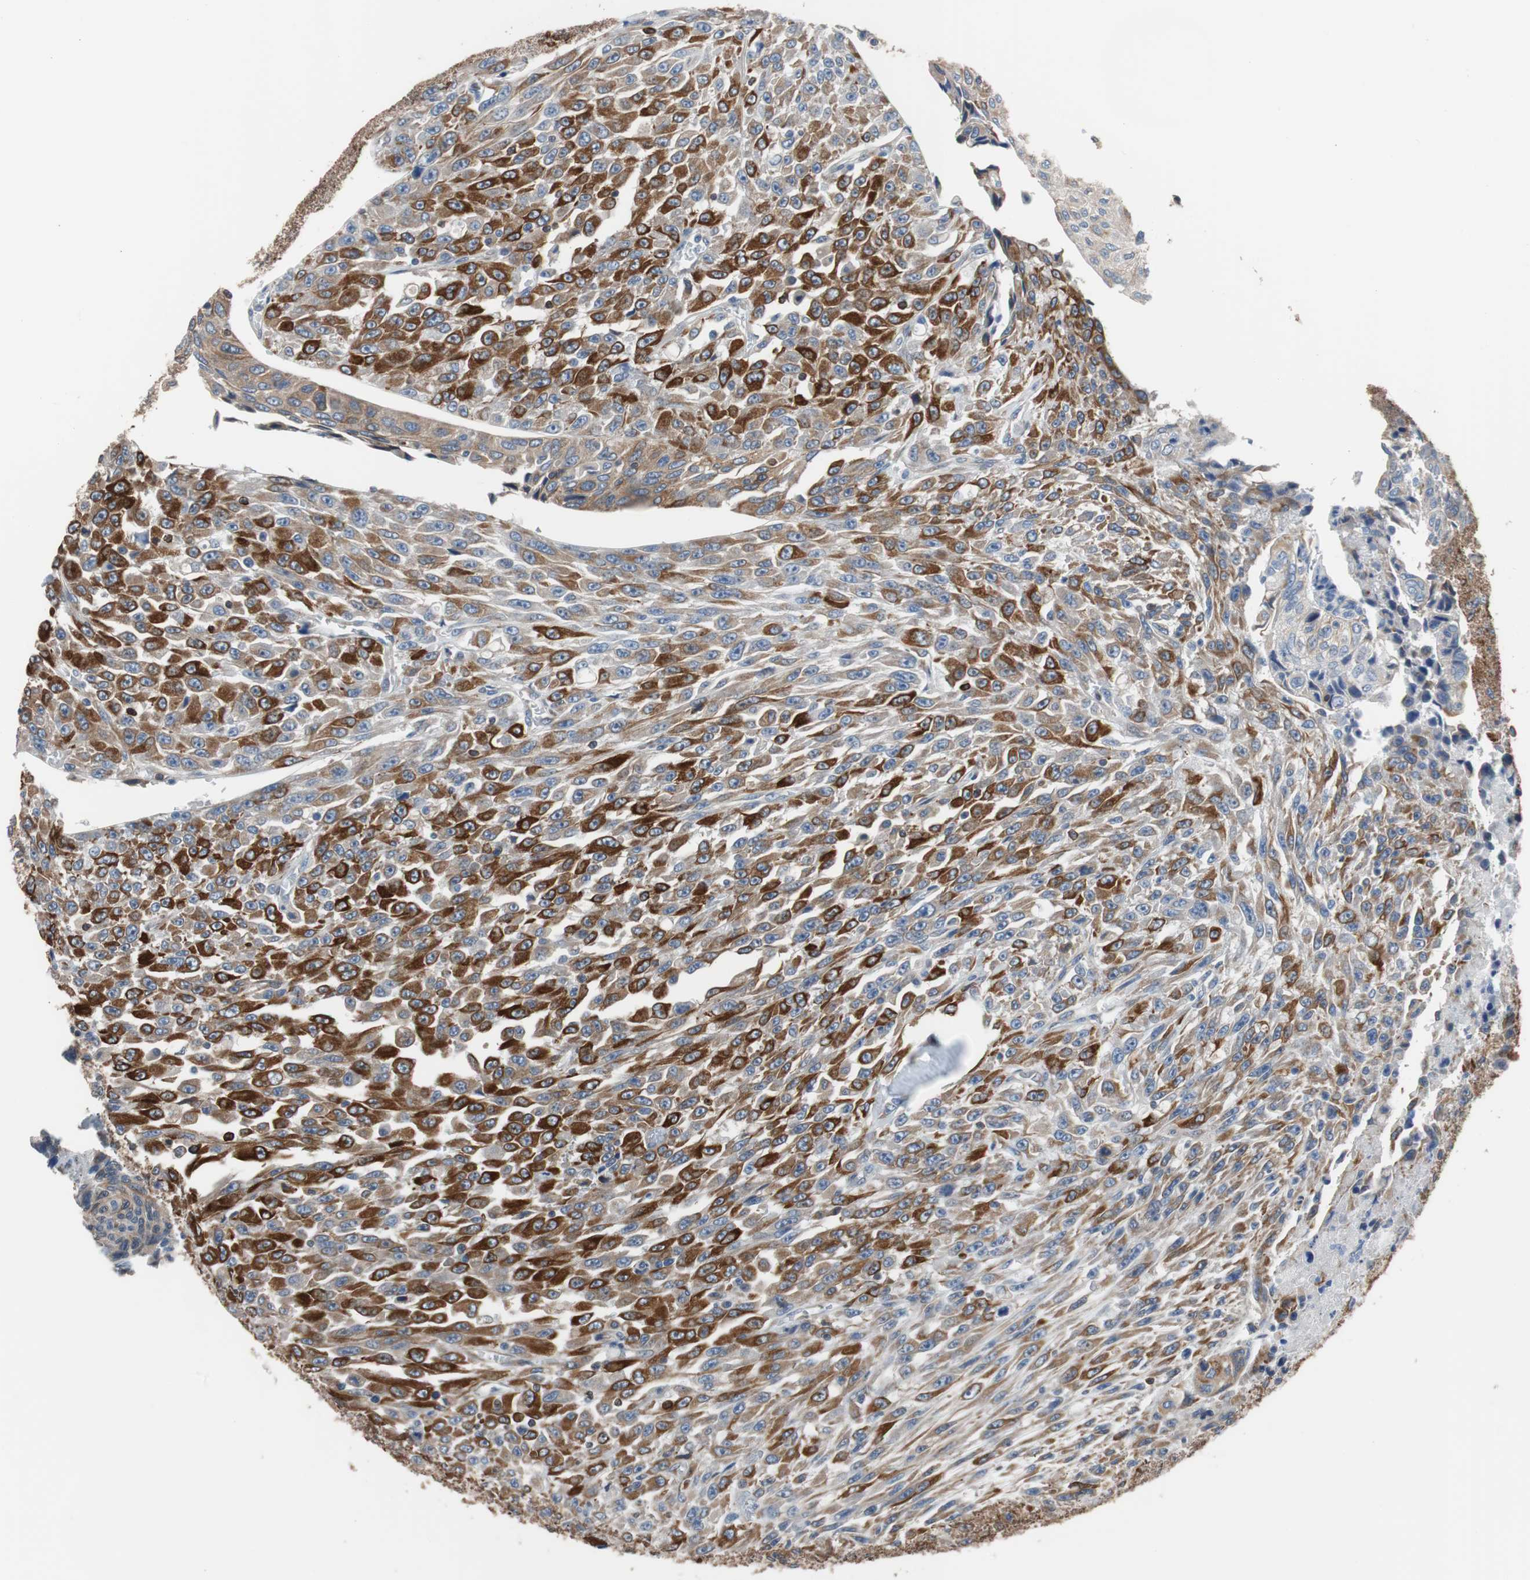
{"staining": {"intensity": "strong", "quantity": ">75%", "location": "cytoplasmic/membranous"}, "tissue": "urothelial cancer", "cell_type": "Tumor cells", "image_type": "cancer", "snomed": [{"axis": "morphology", "description": "Urothelial carcinoma, High grade"}, {"axis": "topography", "description": "Urinary bladder"}], "caption": "A histopathology image of high-grade urothelial carcinoma stained for a protein shows strong cytoplasmic/membranous brown staining in tumor cells.", "gene": "PBXIP1", "patient": {"sex": "male", "age": 66}}